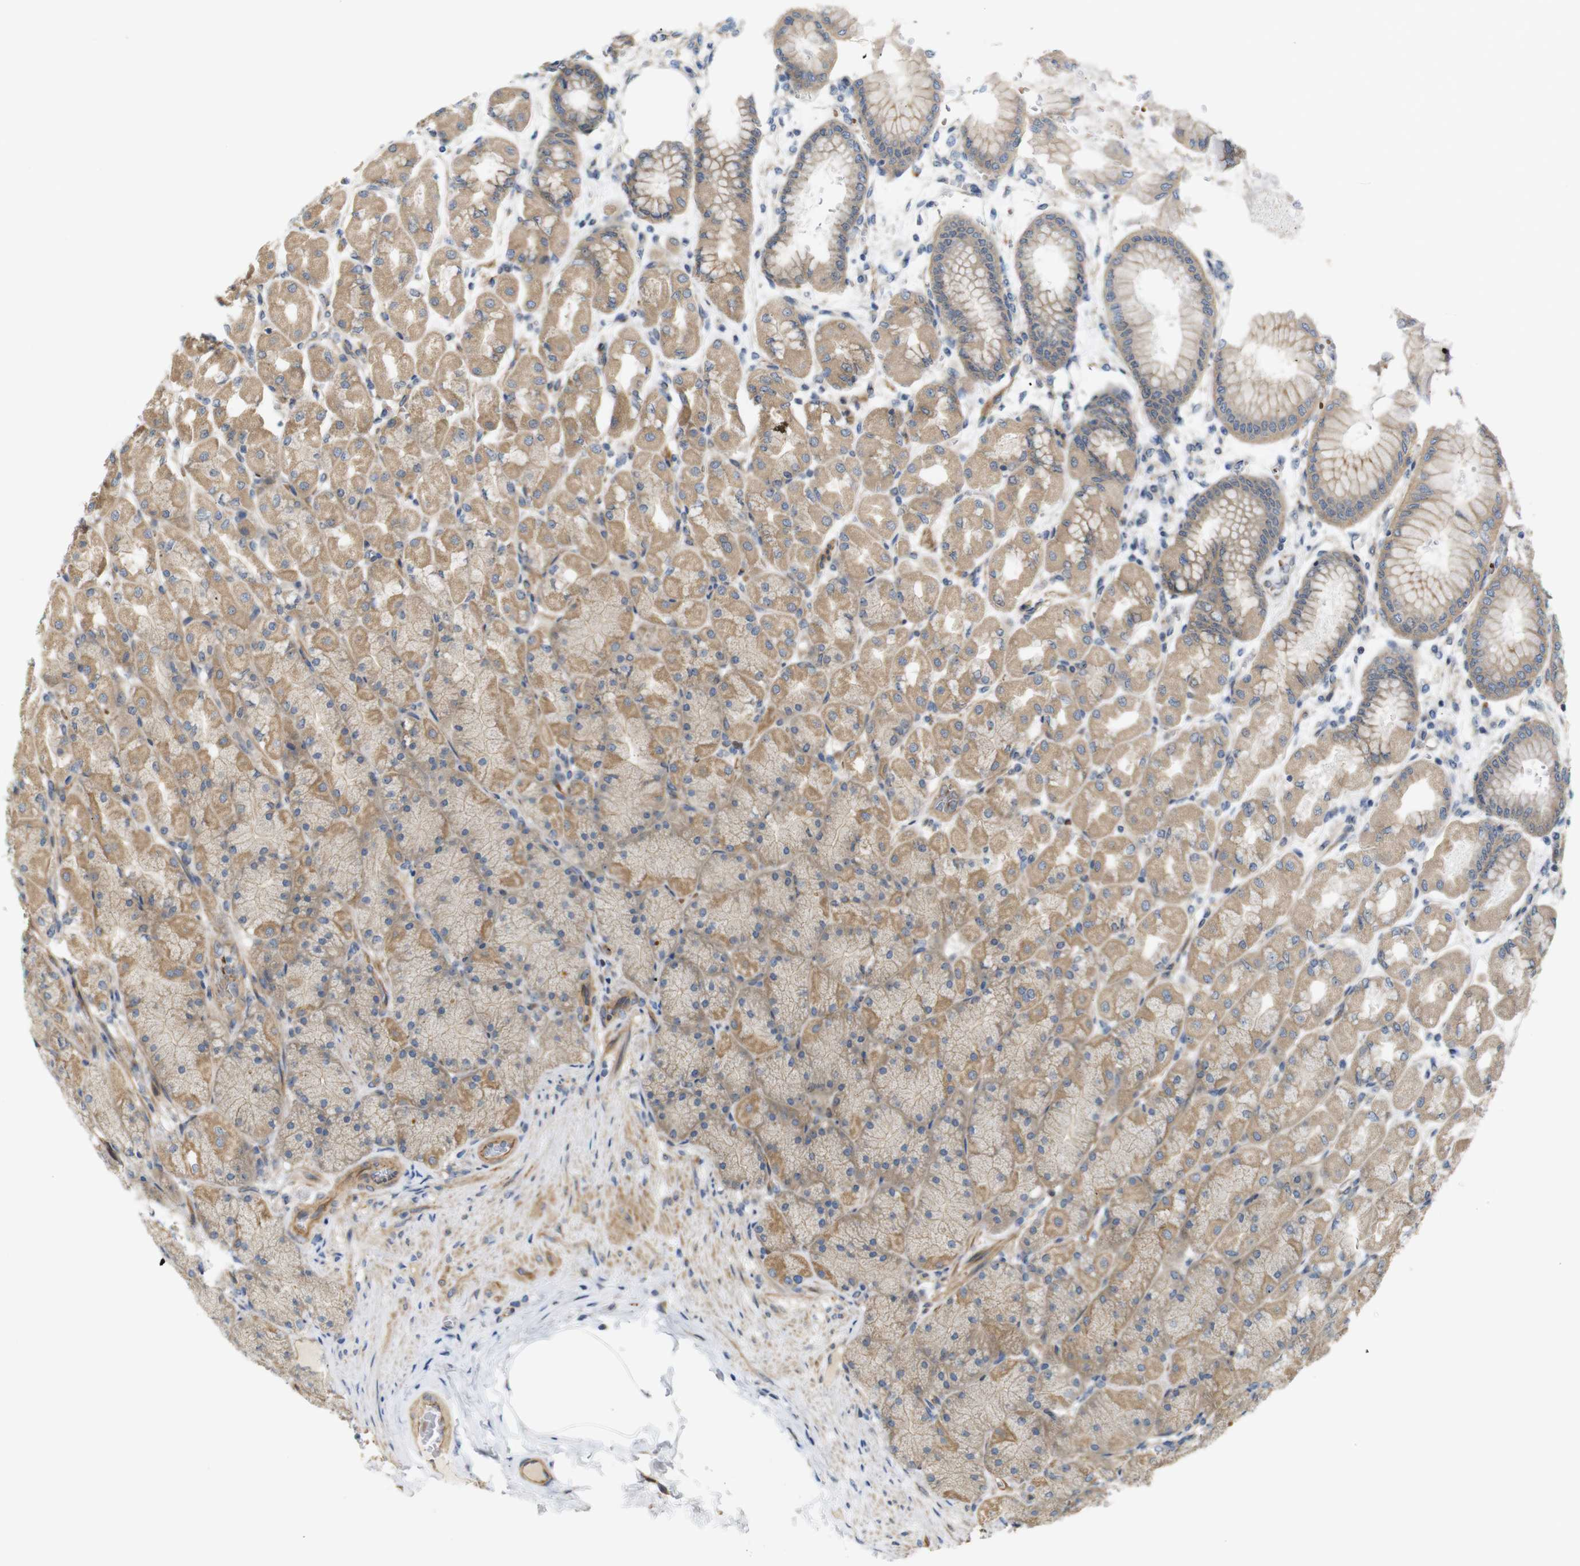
{"staining": {"intensity": "moderate", "quantity": ">75%", "location": "cytoplasmic/membranous"}, "tissue": "stomach", "cell_type": "Glandular cells", "image_type": "normal", "snomed": [{"axis": "morphology", "description": "Normal tissue, NOS"}, {"axis": "topography", "description": "Stomach, upper"}], "caption": "IHC photomicrograph of unremarkable stomach stained for a protein (brown), which displays medium levels of moderate cytoplasmic/membranous staining in about >75% of glandular cells.", "gene": "RPTOR", "patient": {"sex": "female", "age": 56}}